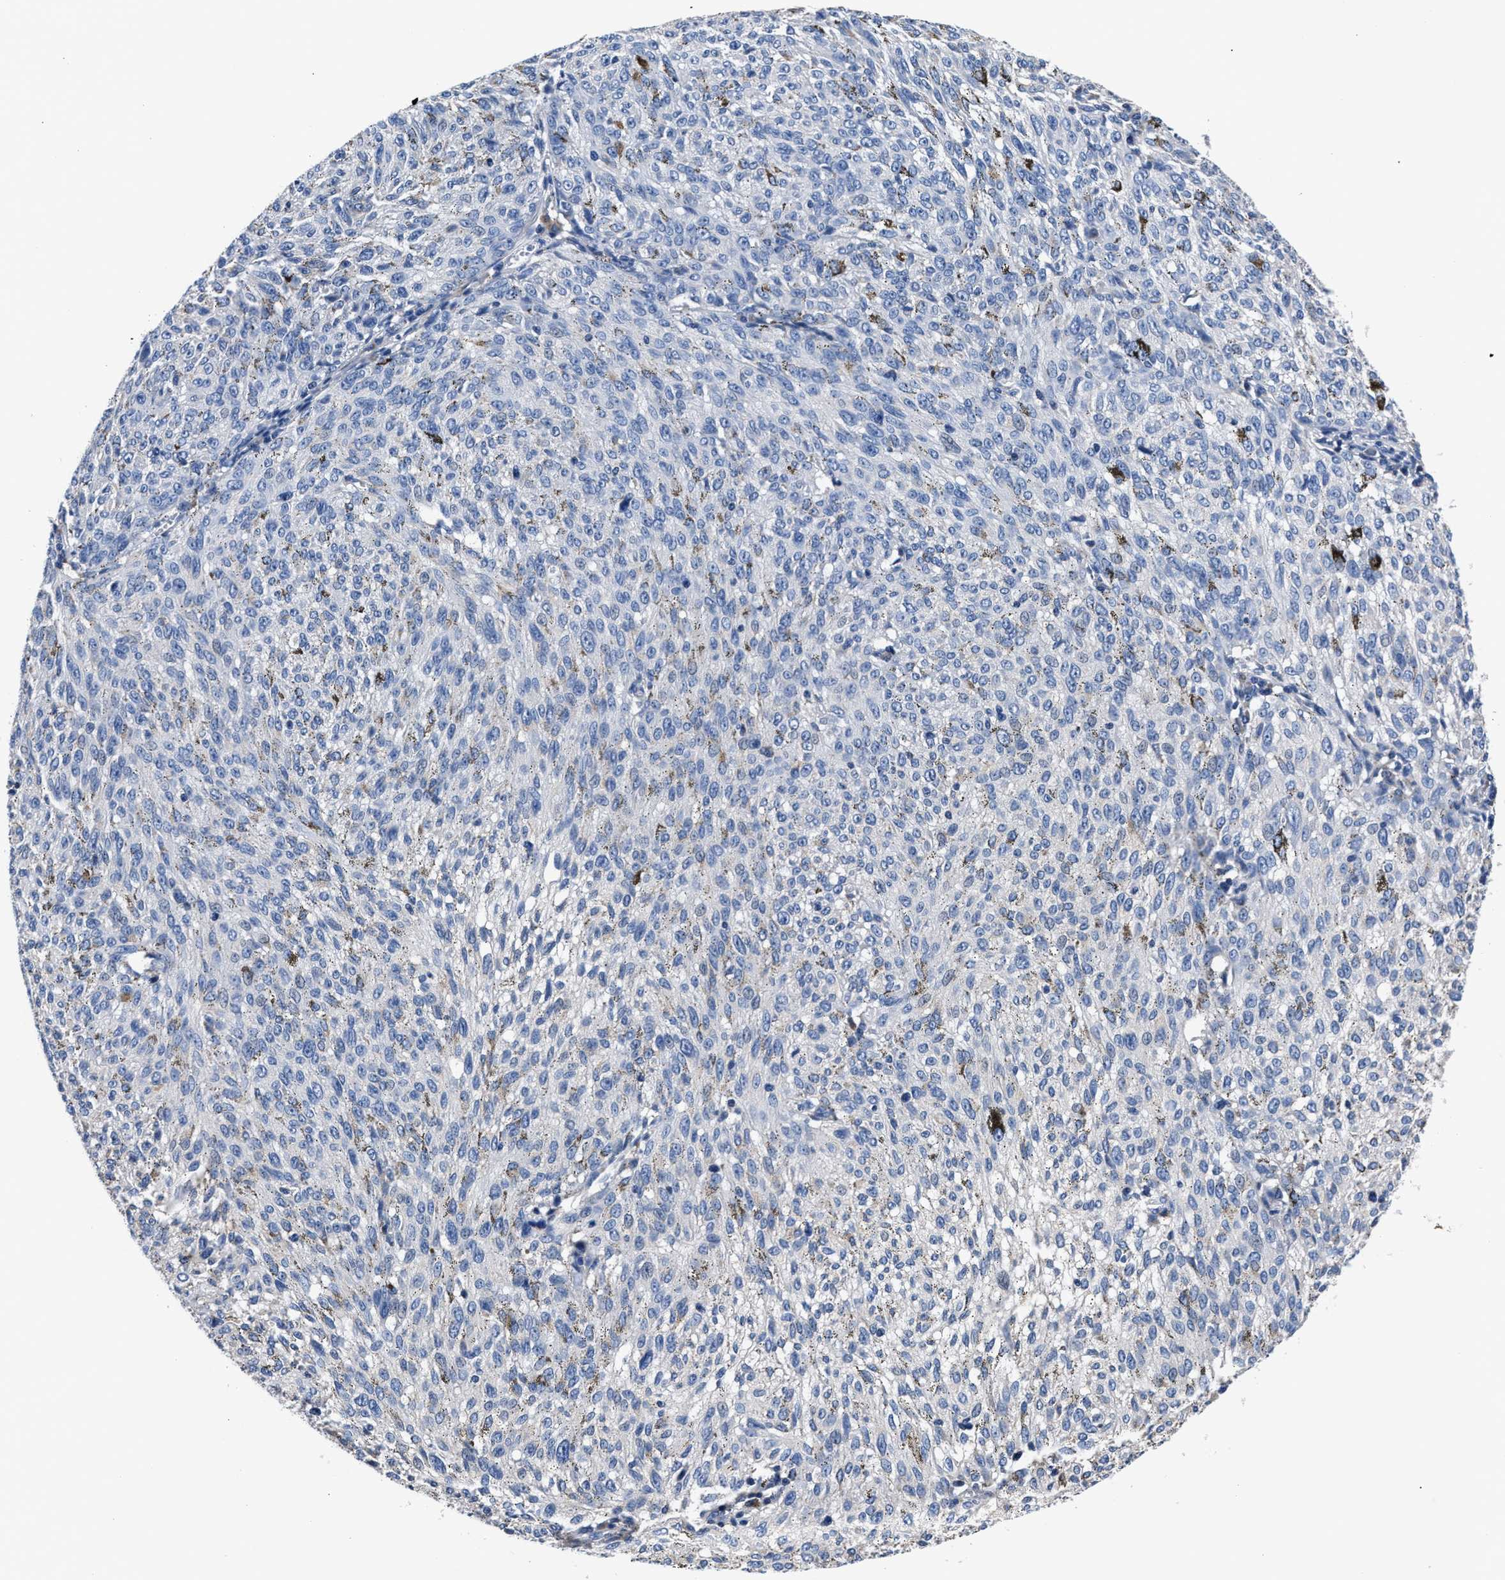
{"staining": {"intensity": "negative", "quantity": "none", "location": "none"}, "tissue": "melanoma", "cell_type": "Tumor cells", "image_type": "cancer", "snomed": [{"axis": "morphology", "description": "Malignant melanoma, NOS"}, {"axis": "topography", "description": "Skin"}], "caption": "This is an IHC micrograph of malignant melanoma. There is no expression in tumor cells.", "gene": "PHF24", "patient": {"sex": "female", "age": 72}}